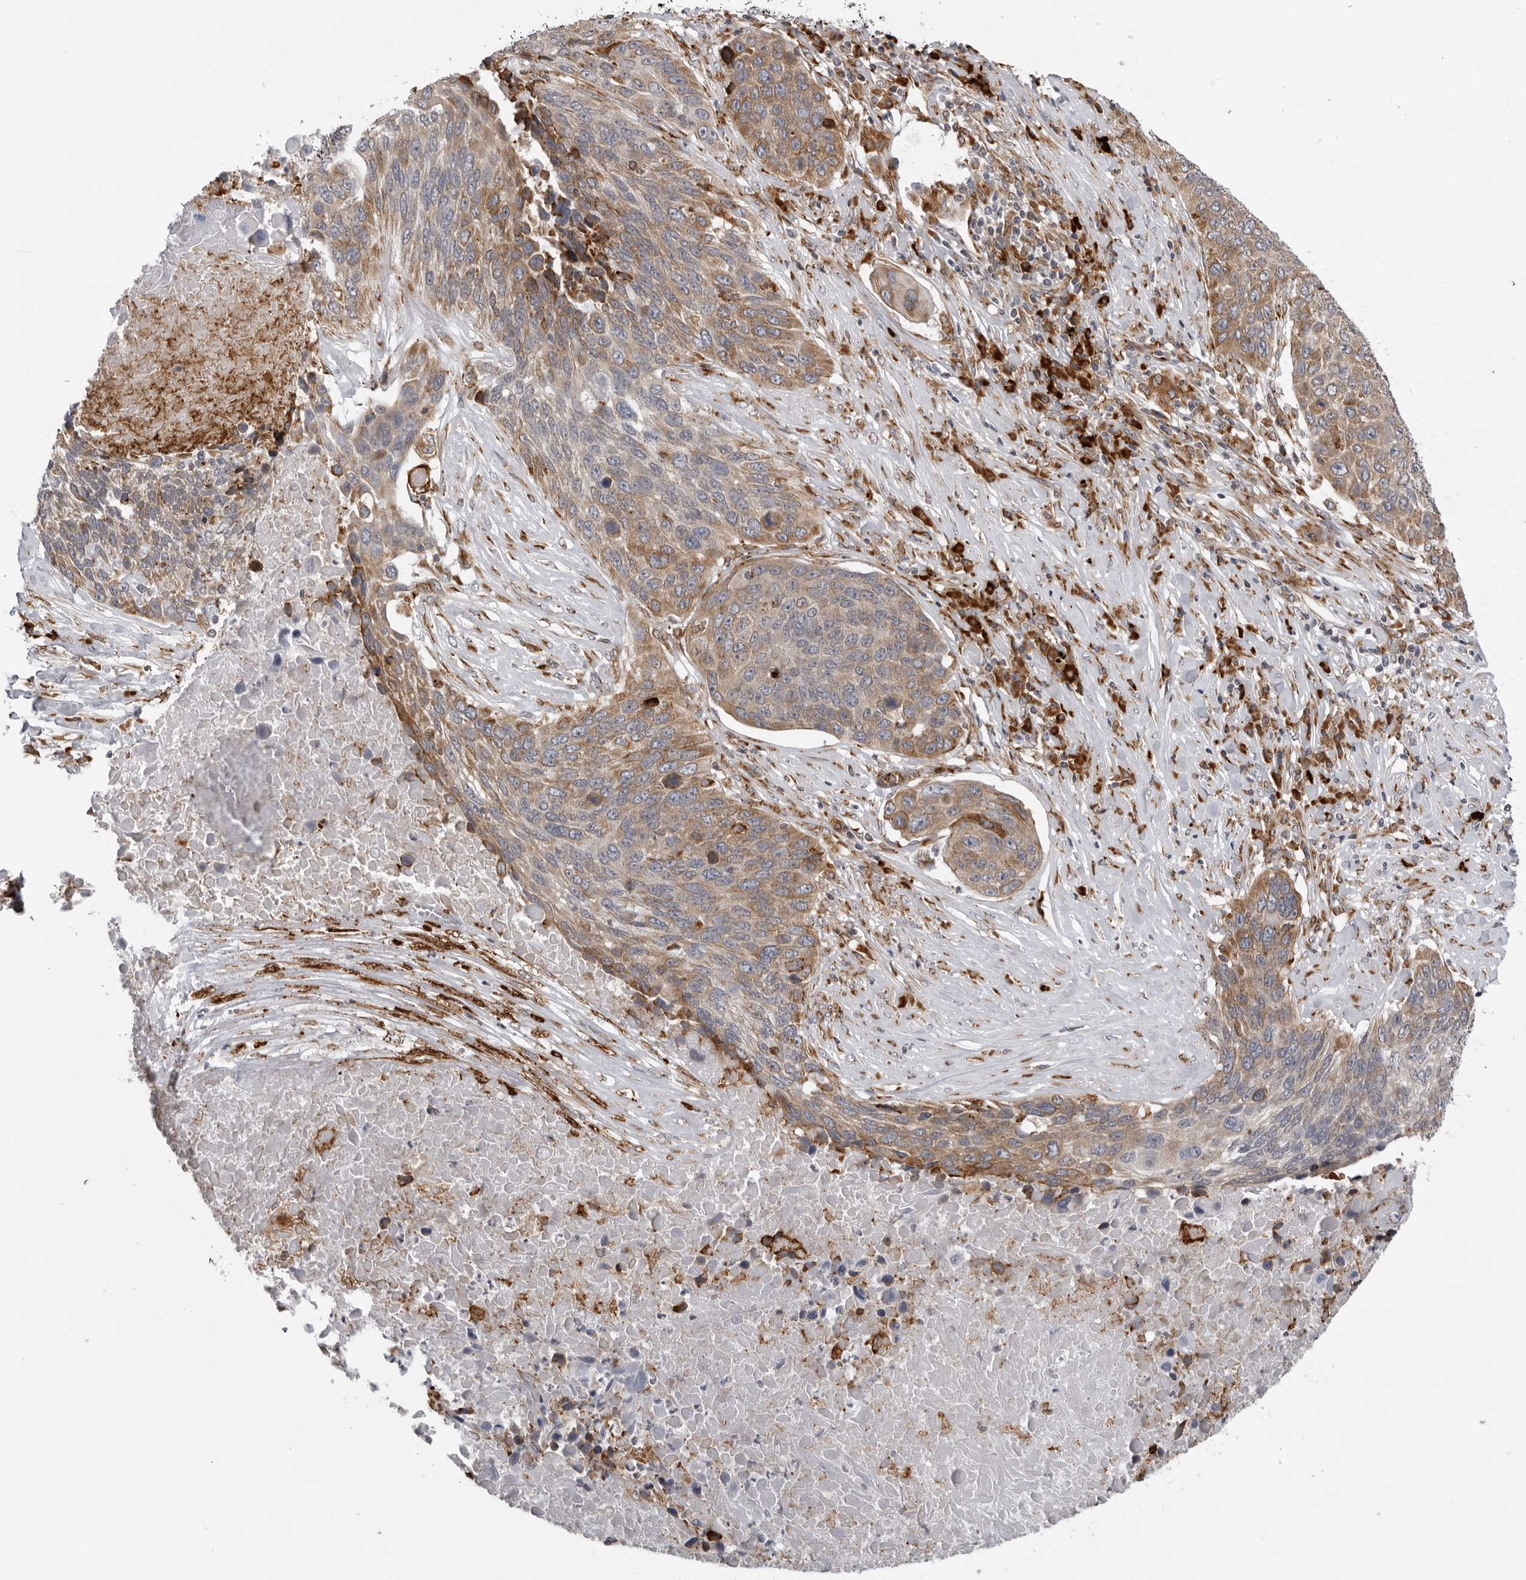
{"staining": {"intensity": "moderate", "quantity": ">75%", "location": "cytoplasmic/membranous"}, "tissue": "lung cancer", "cell_type": "Tumor cells", "image_type": "cancer", "snomed": [{"axis": "morphology", "description": "Squamous cell carcinoma, NOS"}, {"axis": "topography", "description": "Lung"}], "caption": "Protein expression analysis of human lung cancer reveals moderate cytoplasmic/membranous staining in approximately >75% of tumor cells.", "gene": "ALPK2", "patient": {"sex": "male", "age": 66}}